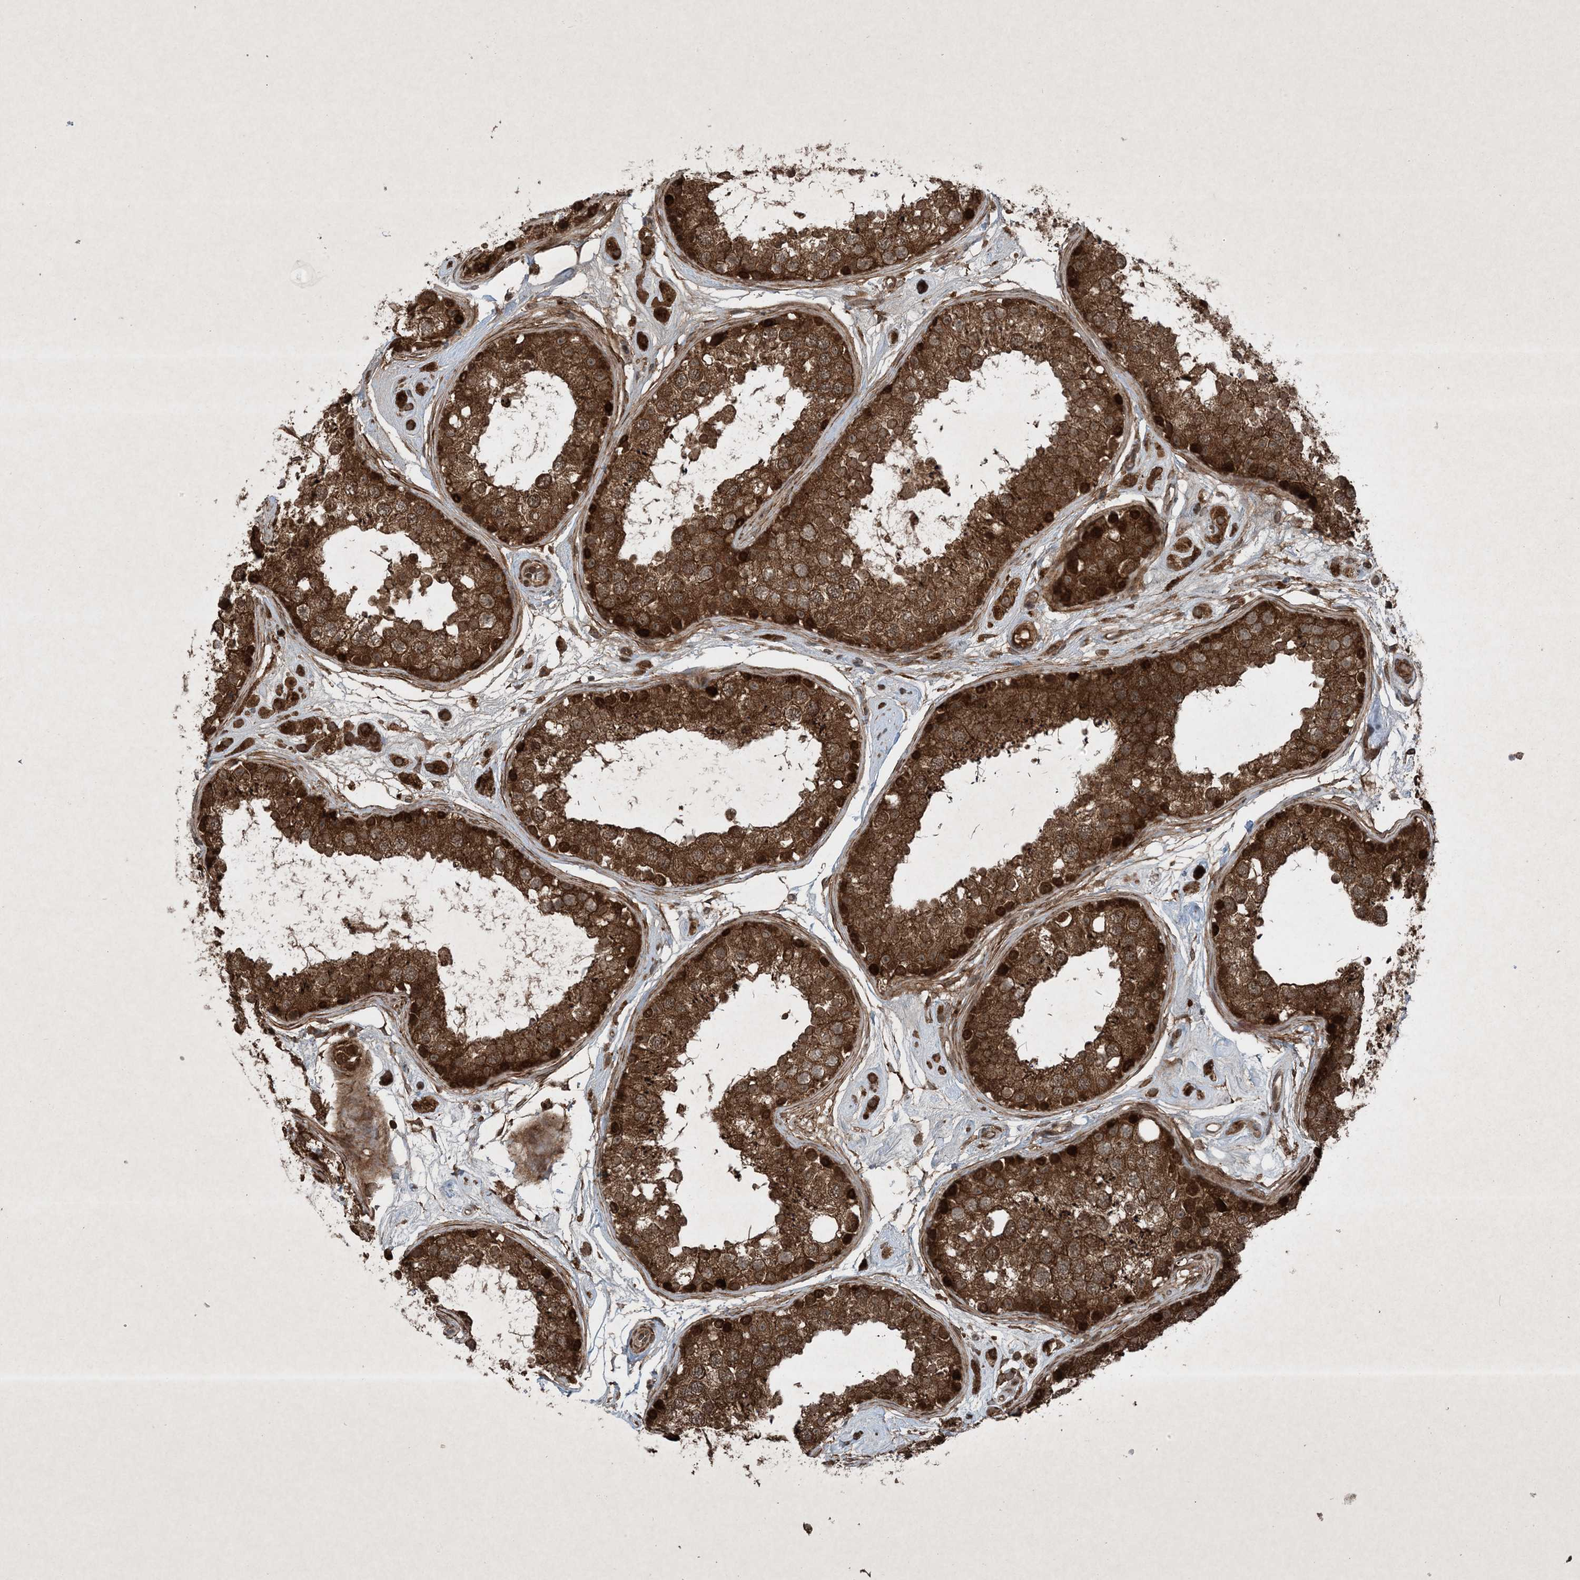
{"staining": {"intensity": "strong", "quantity": ">75%", "location": "cytoplasmic/membranous"}, "tissue": "testis", "cell_type": "Cells in seminiferous ducts", "image_type": "normal", "snomed": [{"axis": "morphology", "description": "Normal tissue, NOS"}, {"axis": "topography", "description": "Testis"}], "caption": "Testis stained with a brown dye displays strong cytoplasmic/membranous positive expression in approximately >75% of cells in seminiferous ducts.", "gene": "GNG5", "patient": {"sex": "male", "age": 25}}